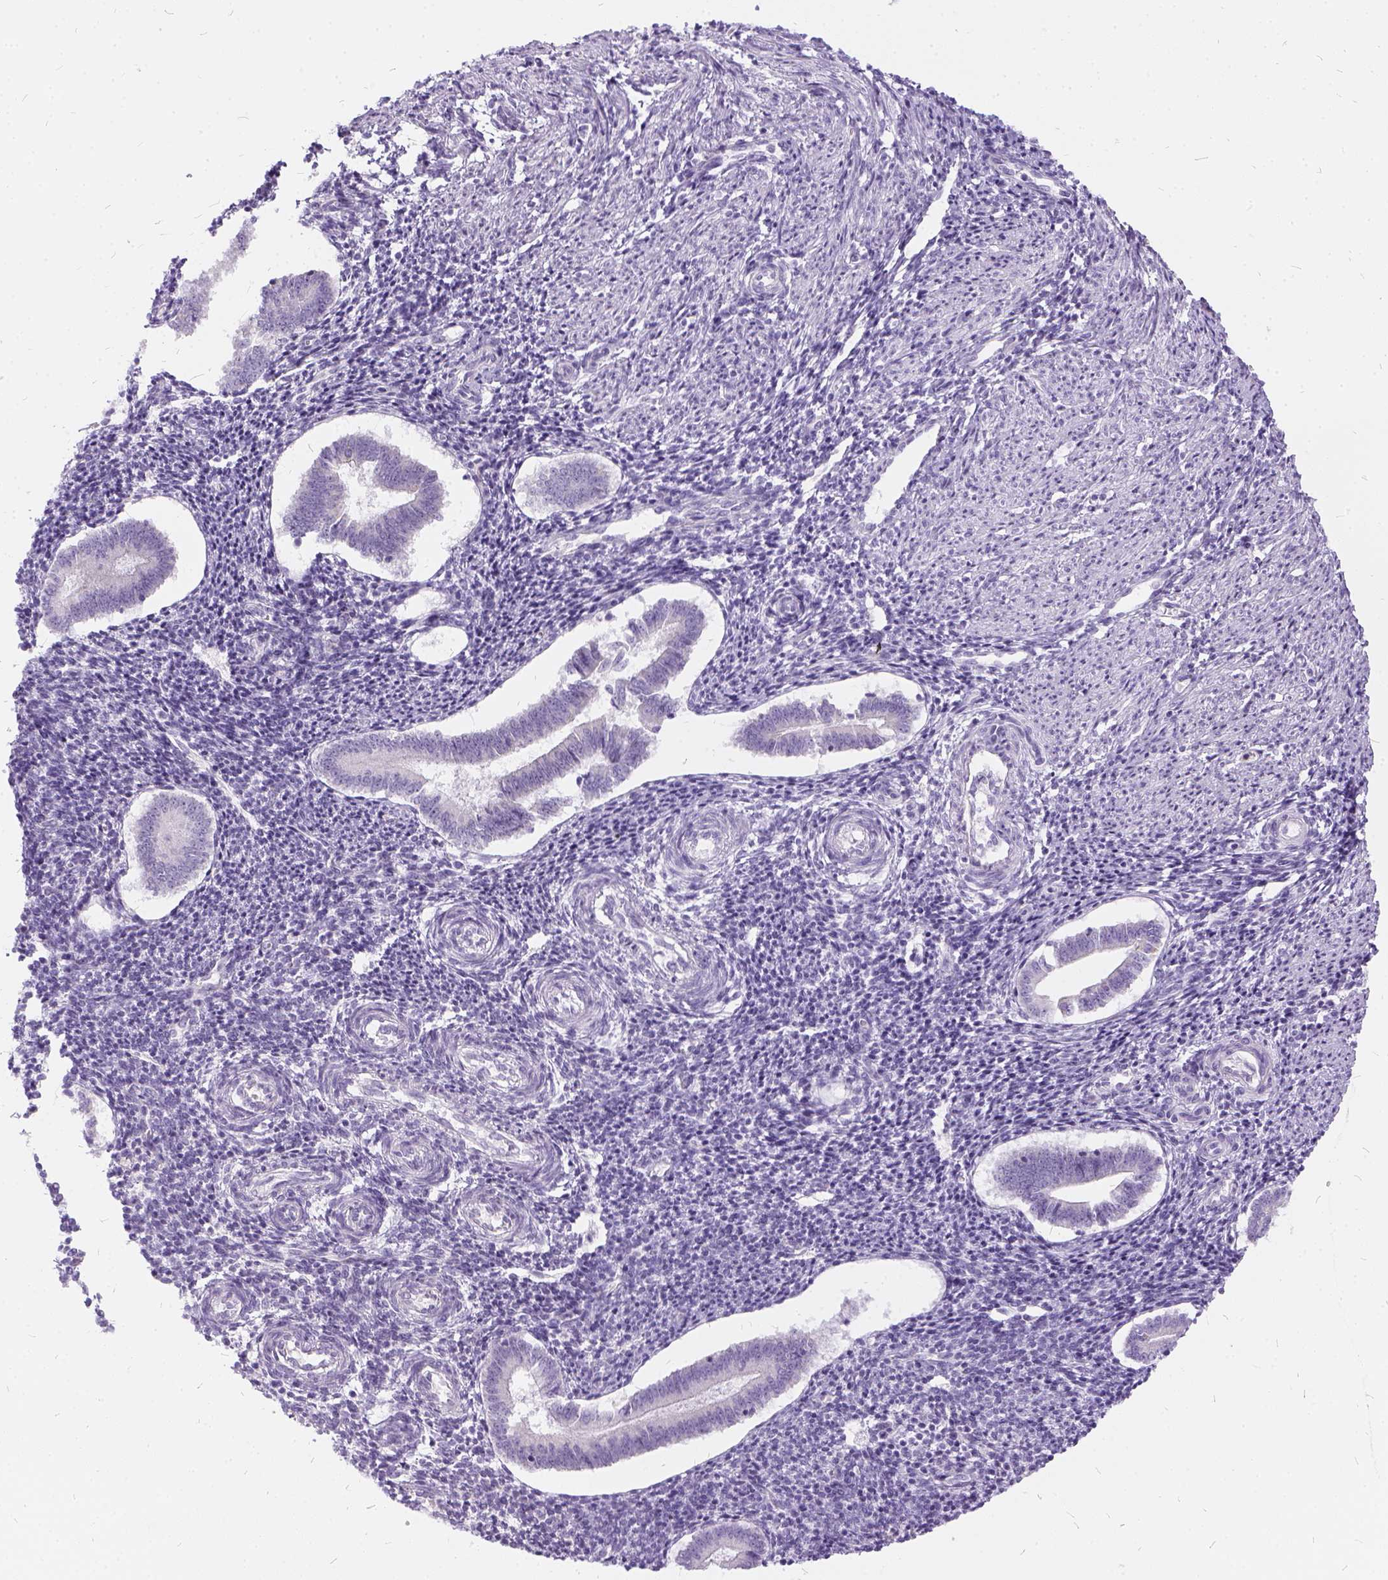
{"staining": {"intensity": "negative", "quantity": "none", "location": "none"}, "tissue": "endometrium", "cell_type": "Cells in endometrial stroma", "image_type": "normal", "snomed": [{"axis": "morphology", "description": "Normal tissue, NOS"}, {"axis": "topography", "description": "Endometrium"}], "caption": "Endometrium stained for a protein using immunohistochemistry exhibits no staining cells in endometrial stroma.", "gene": "FDX1", "patient": {"sex": "female", "age": 25}}